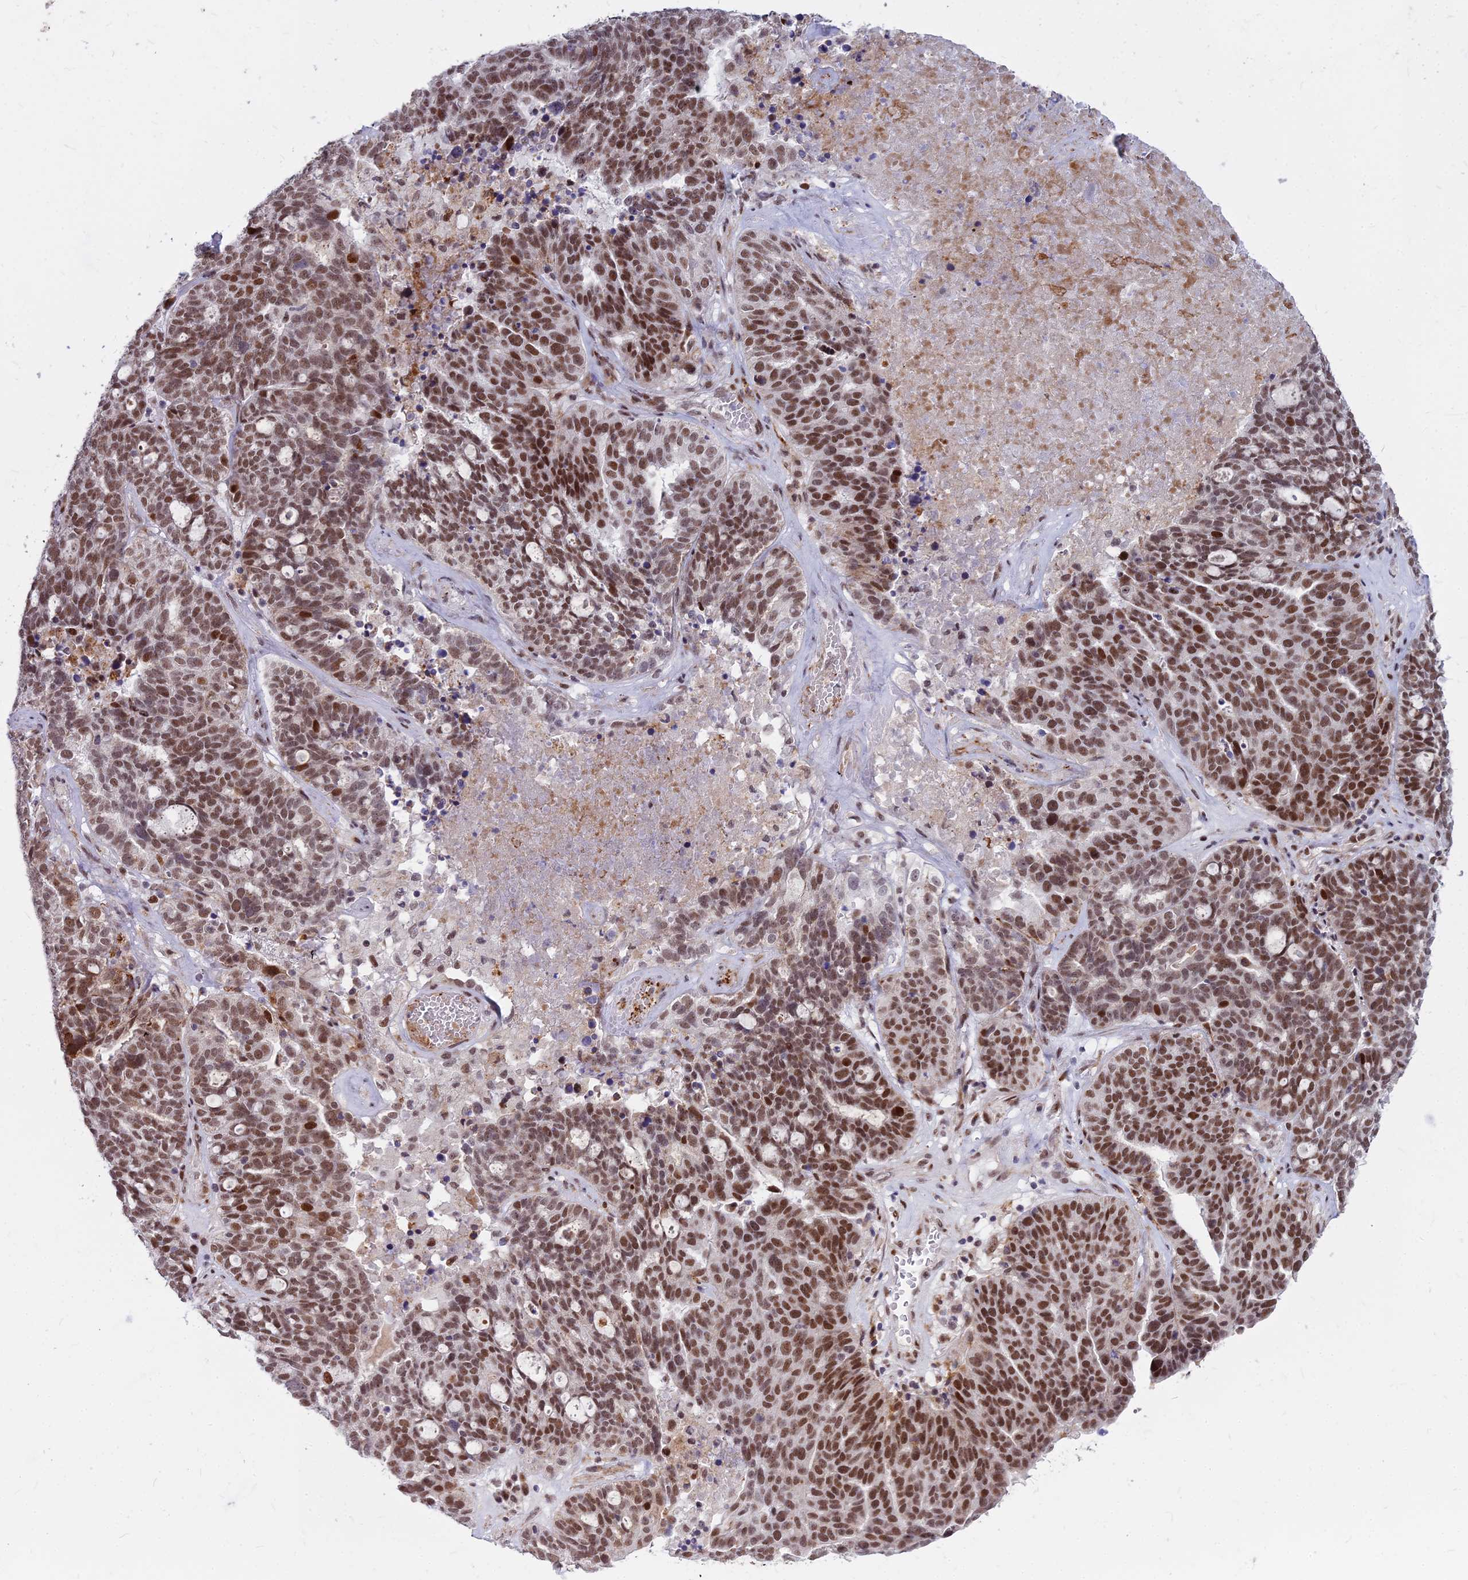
{"staining": {"intensity": "moderate", "quantity": ">75%", "location": "nuclear"}, "tissue": "ovarian cancer", "cell_type": "Tumor cells", "image_type": "cancer", "snomed": [{"axis": "morphology", "description": "Cystadenocarcinoma, serous, NOS"}, {"axis": "topography", "description": "Ovary"}], "caption": "IHC of ovarian cancer (serous cystadenocarcinoma) displays medium levels of moderate nuclear staining in about >75% of tumor cells.", "gene": "ALG10", "patient": {"sex": "female", "age": 59}}